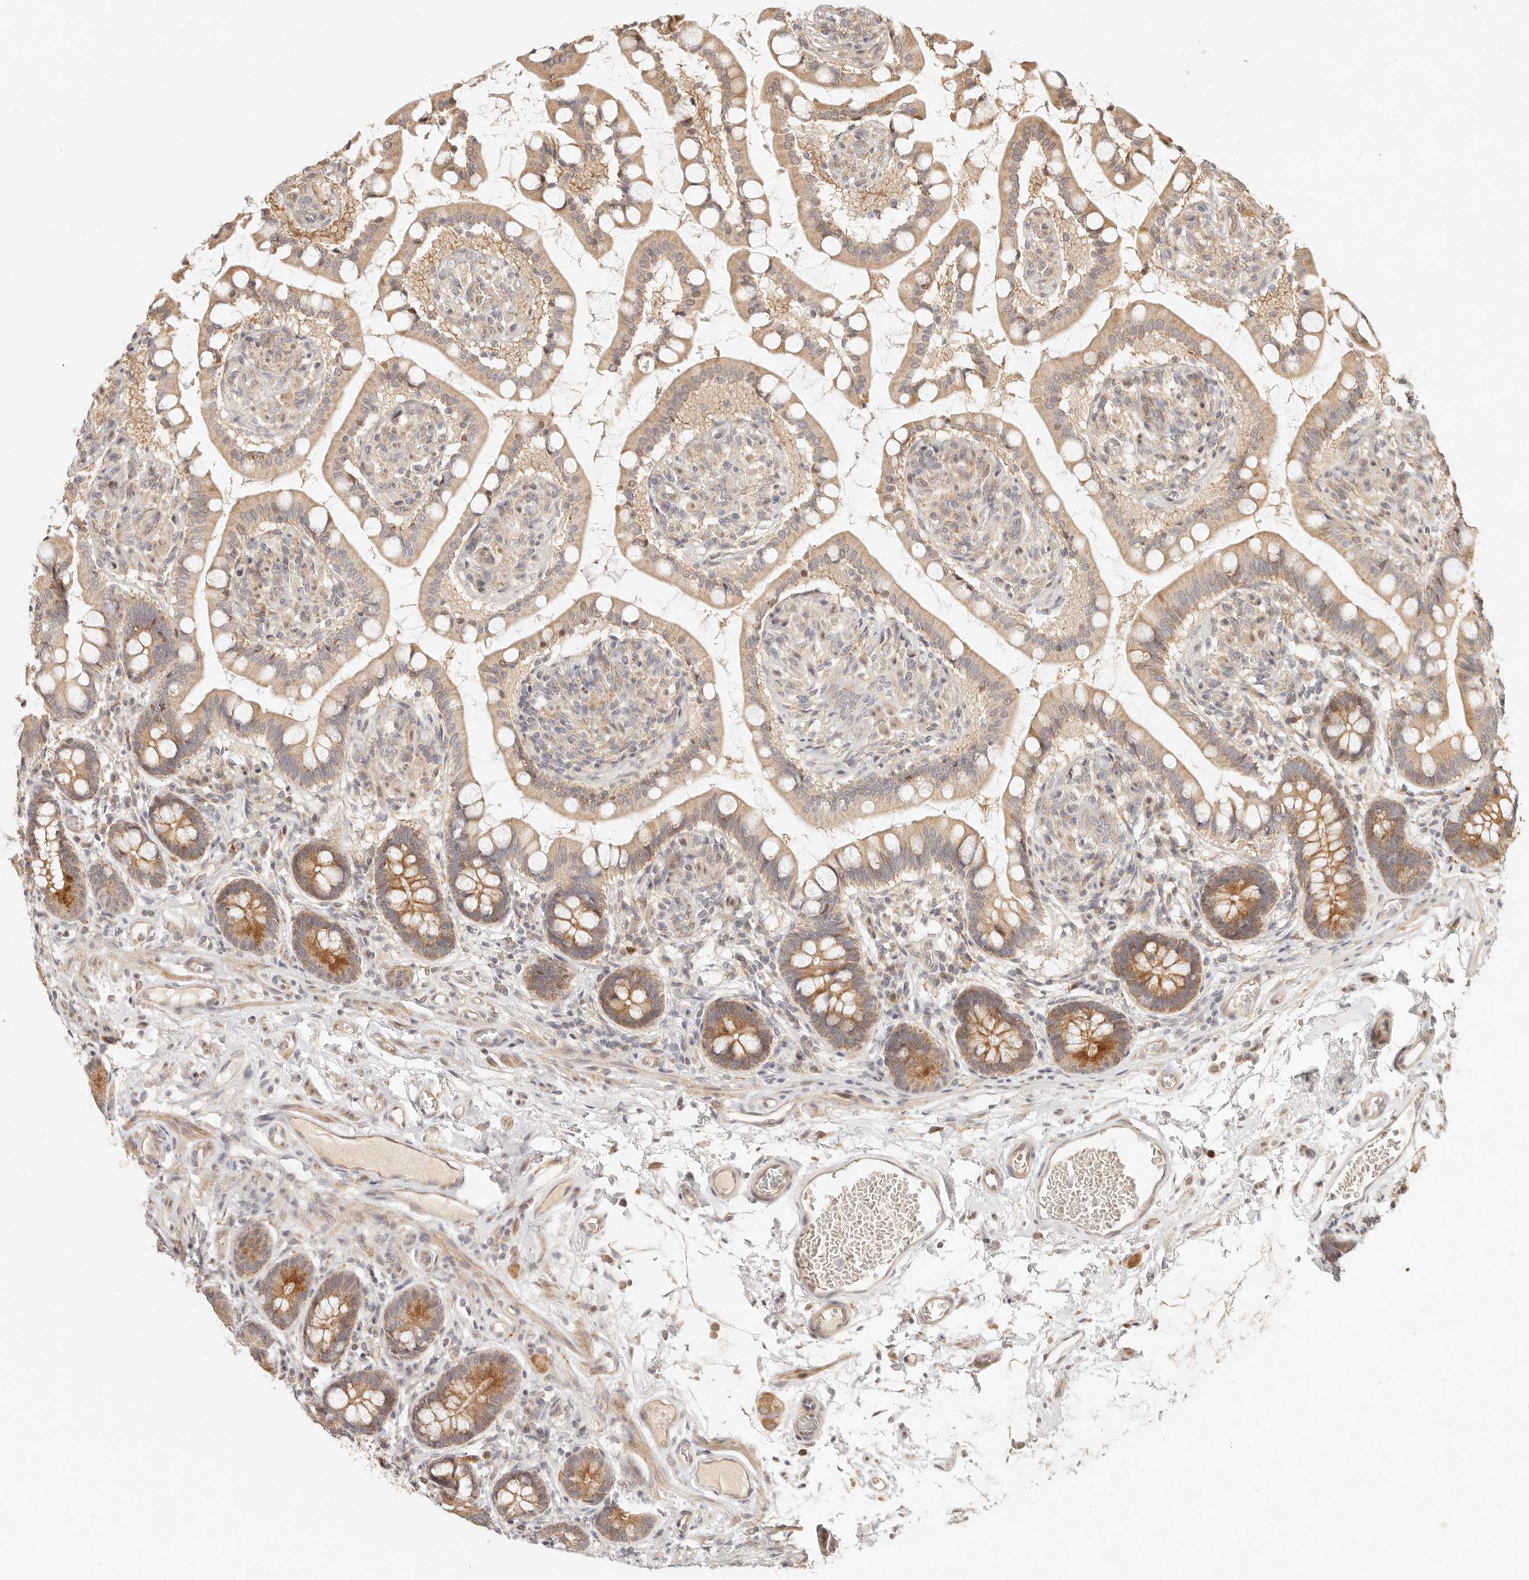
{"staining": {"intensity": "moderate", "quantity": ">75%", "location": "cytoplasmic/membranous"}, "tissue": "small intestine", "cell_type": "Glandular cells", "image_type": "normal", "snomed": [{"axis": "morphology", "description": "Normal tissue, NOS"}, {"axis": "topography", "description": "Small intestine"}], "caption": "The immunohistochemical stain shows moderate cytoplasmic/membranous staining in glandular cells of unremarkable small intestine.", "gene": "TIMM17A", "patient": {"sex": "male", "age": 52}}